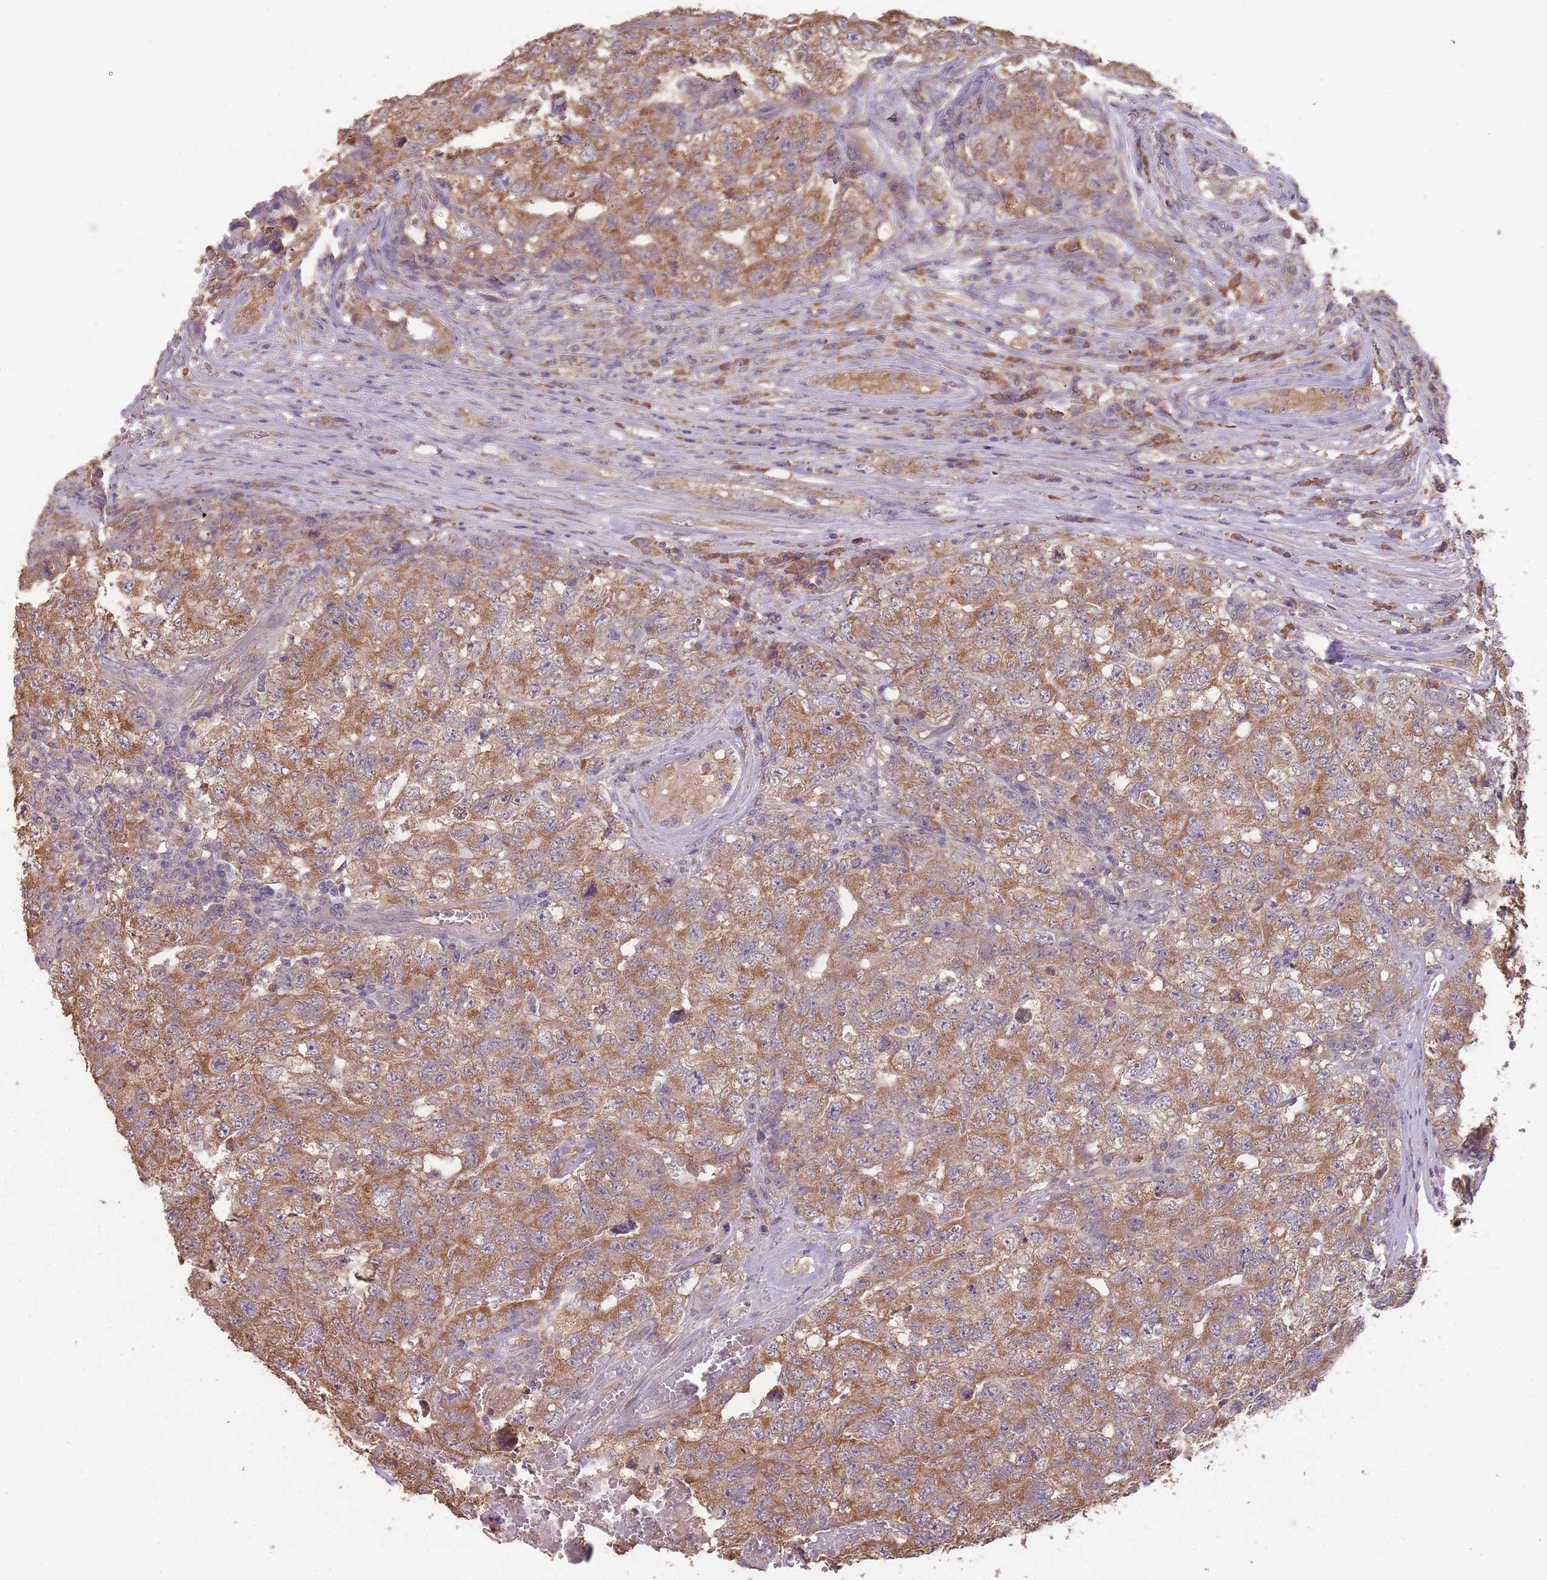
{"staining": {"intensity": "moderate", "quantity": ">75%", "location": "cytoplasmic/membranous"}, "tissue": "testis cancer", "cell_type": "Tumor cells", "image_type": "cancer", "snomed": [{"axis": "morphology", "description": "Carcinoma, Embryonal, NOS"}, {"axis": "topography", "description": "Testis"}], "caption": "Testis cancer (embryonal carcinoma) was stained to show a protein in brown. There is medium levels of moderate cytoplasmic/membranous staining in approximately >75% of tumor cells. The protein of interest is shown in brown color, while the nuclei are stained blue.", "gene": "SANBR", "patient": {"sex": "male", "age": 31}}